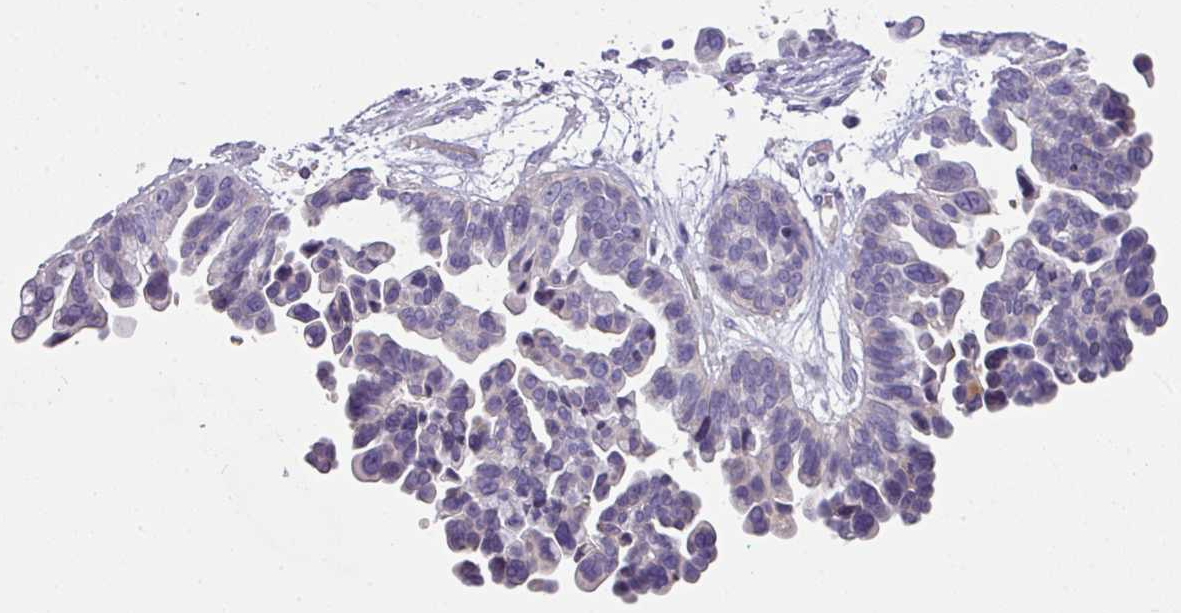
{"staining": {"intensity": "negative", "quantity": "none", "location": "none"}, "tissue": "ovarian cancer", "cell_type": "Tumor cells", "image_type": "cancer", "snomed": [{"axis": "morphology", "description": "Cystadenocarcinoma, serous, NOS"}, {"axis": "topography", "description": "Ovary"}], "caption": "The IHC histopathology image has no significant expression in tumor cells of ovarian cancer (serous cystadenocarcinoma) tissue.", "gene": "OR6C6", "patient": {"sex": "female", "age": 56}}